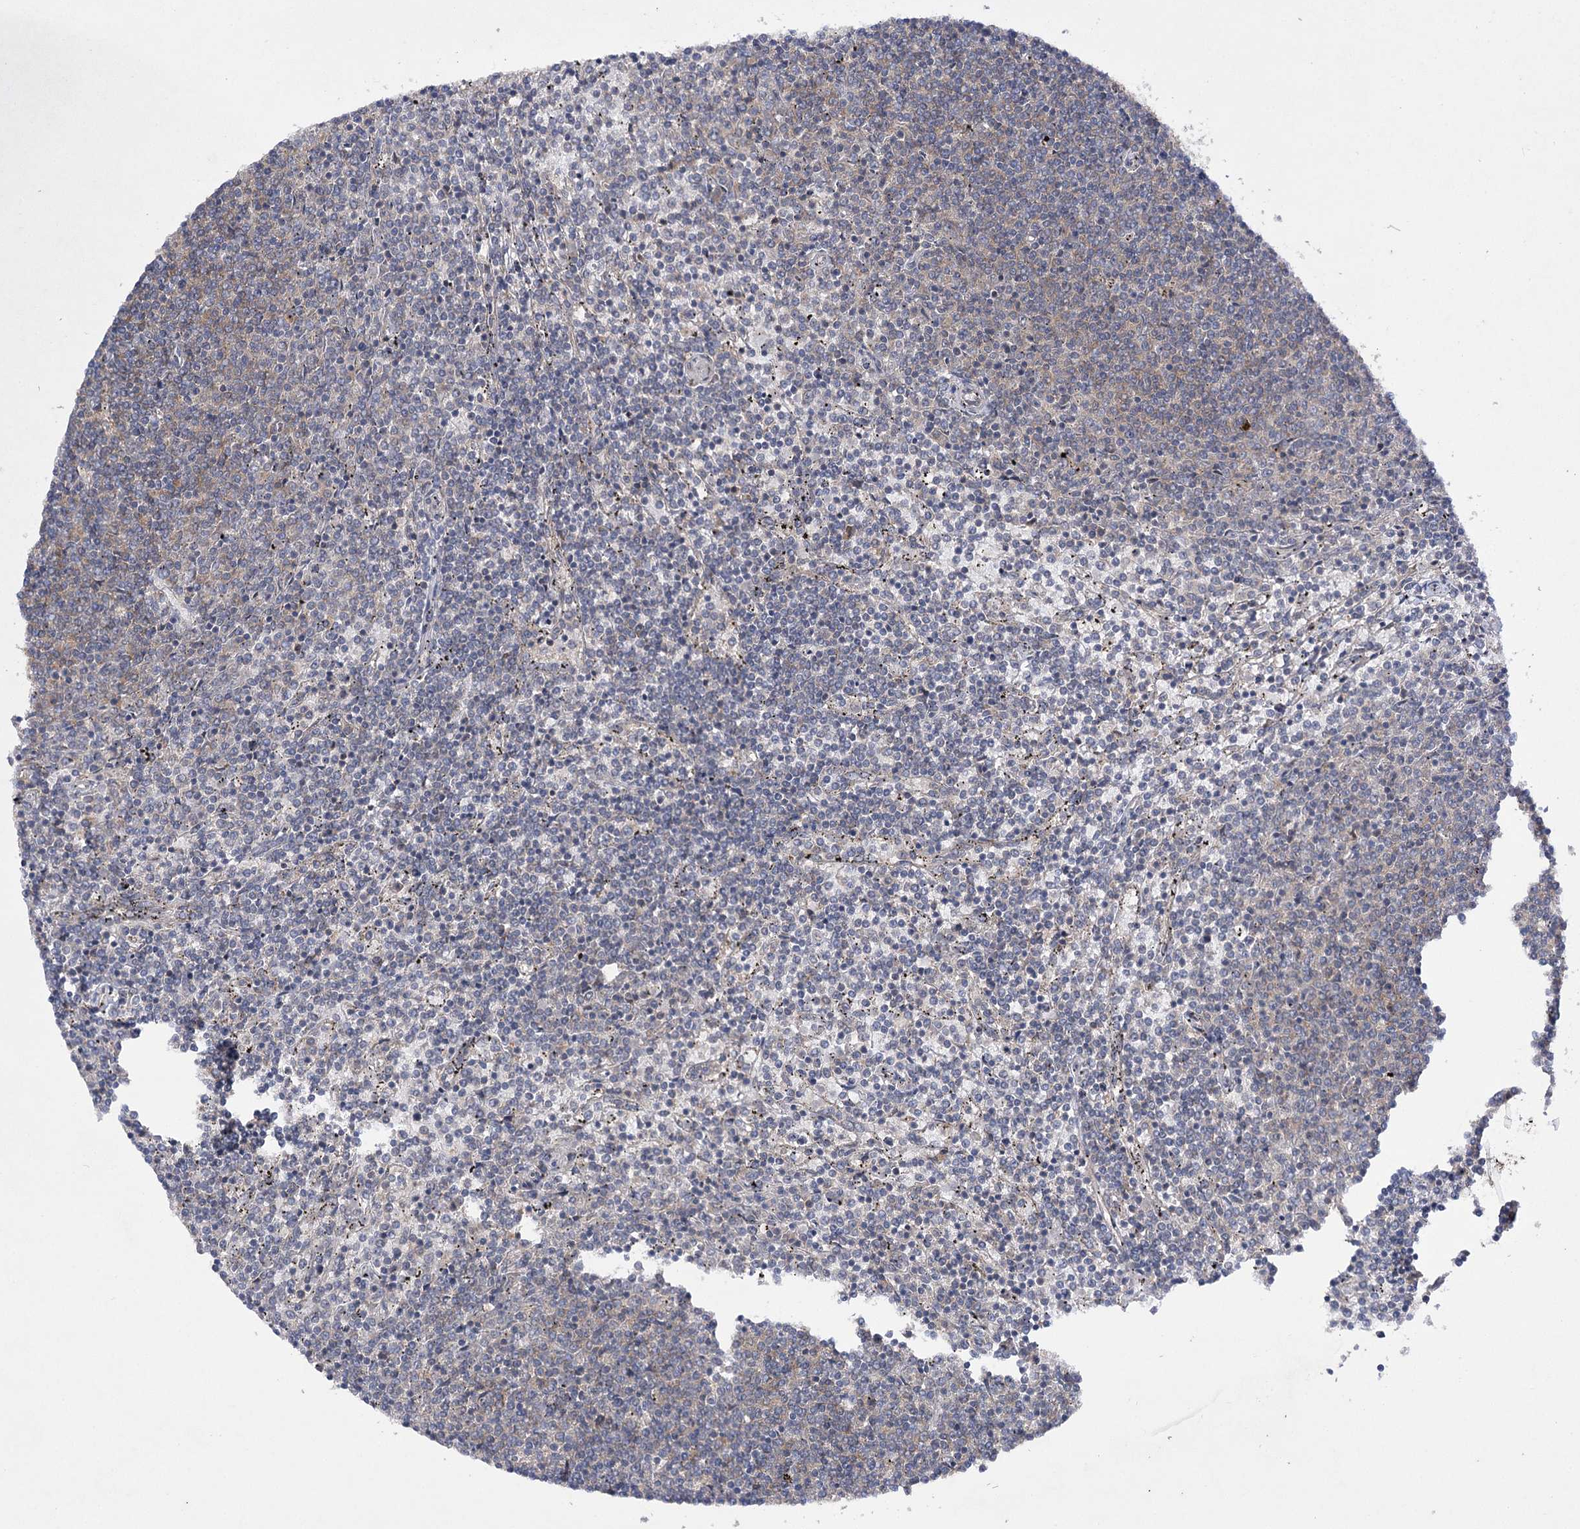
{"staining": {"intensity": "negative", "quantity": "none", "location": "none"}, "tissue": "lymphoma", "cell_type": "Tumor cells", "image_type": "cancer", "snomed": [{"axis": "morphology", "description": "Malignant lymphoma, non-Hodgkin's type, Low grade"}, {"axis": "topography", "description": "Spleen"}], "caption": "Immunohistochemistry image of neoplastic tissue: malignant lymphoma, non-Hodgkin's type (low-grade) stained with DAB (3,3'-diaminobenzidine) shows no significant protein positivity in tumor cells.", "gene": "BCR", "patient": {"sex": "female", "age": 50}}